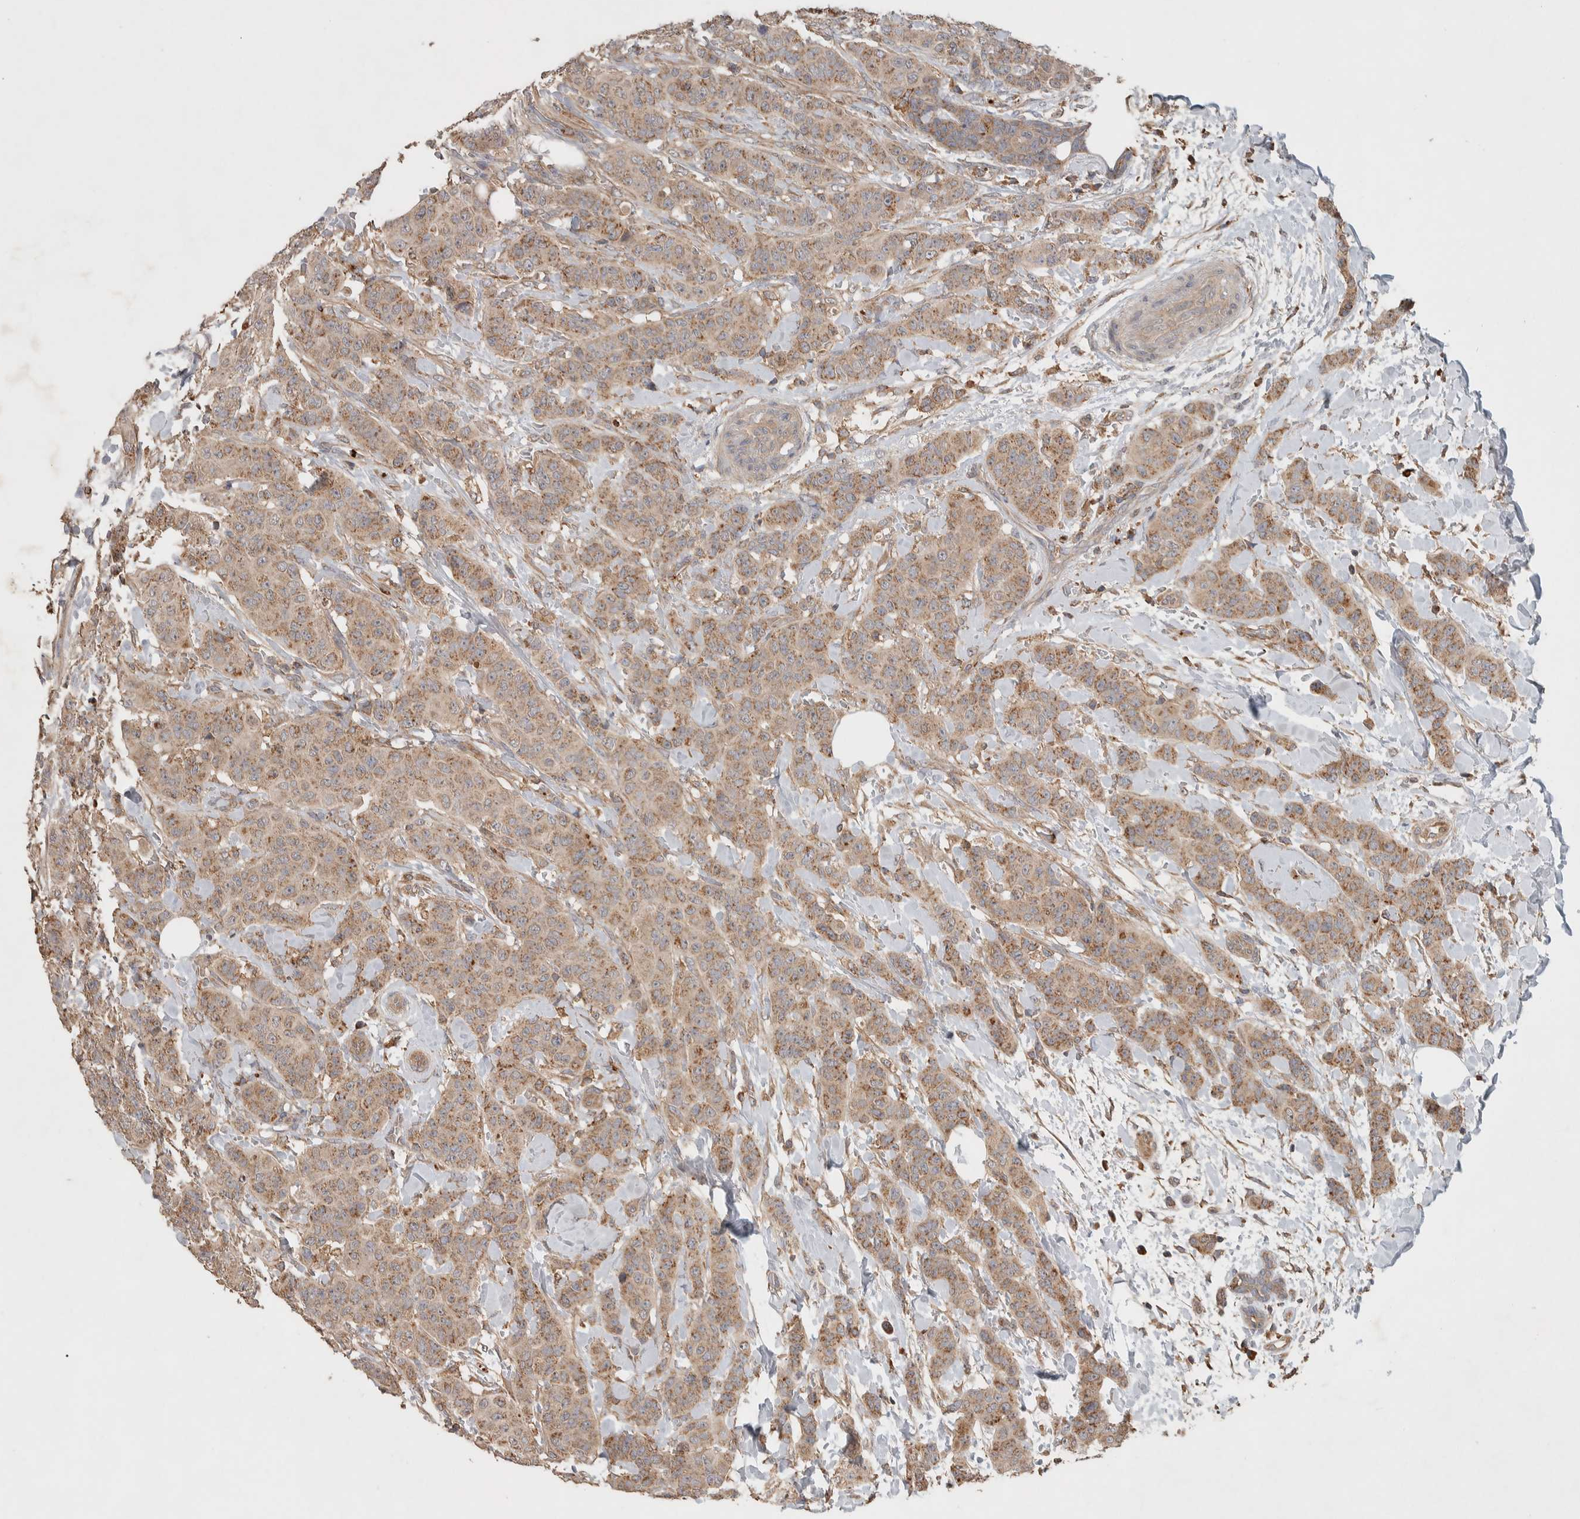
{"staining": {"intensity": "moderate", "quantity": ">75%", "location": "cytoplasmic/membranous"}, "tissue": "breast cancer", "cell_type": "Tumor cells", "image_type": "cancer", "snomed": [{"axis": "morphology", "description": "Normal tissue, NOS"}, {"axis": "morphology", "description": "Duct carcinoma"}, {"axis": "topography", "description": "Breast"}], "caption": "Protein positivity by IHC exhibits moderate cytoplasmic/membranous expression in about >75% of tumor cells in invasive ductal carcinoma (breast).", "gene": "DEPTOR", "patient": {"sex": "female", "age": 40}}